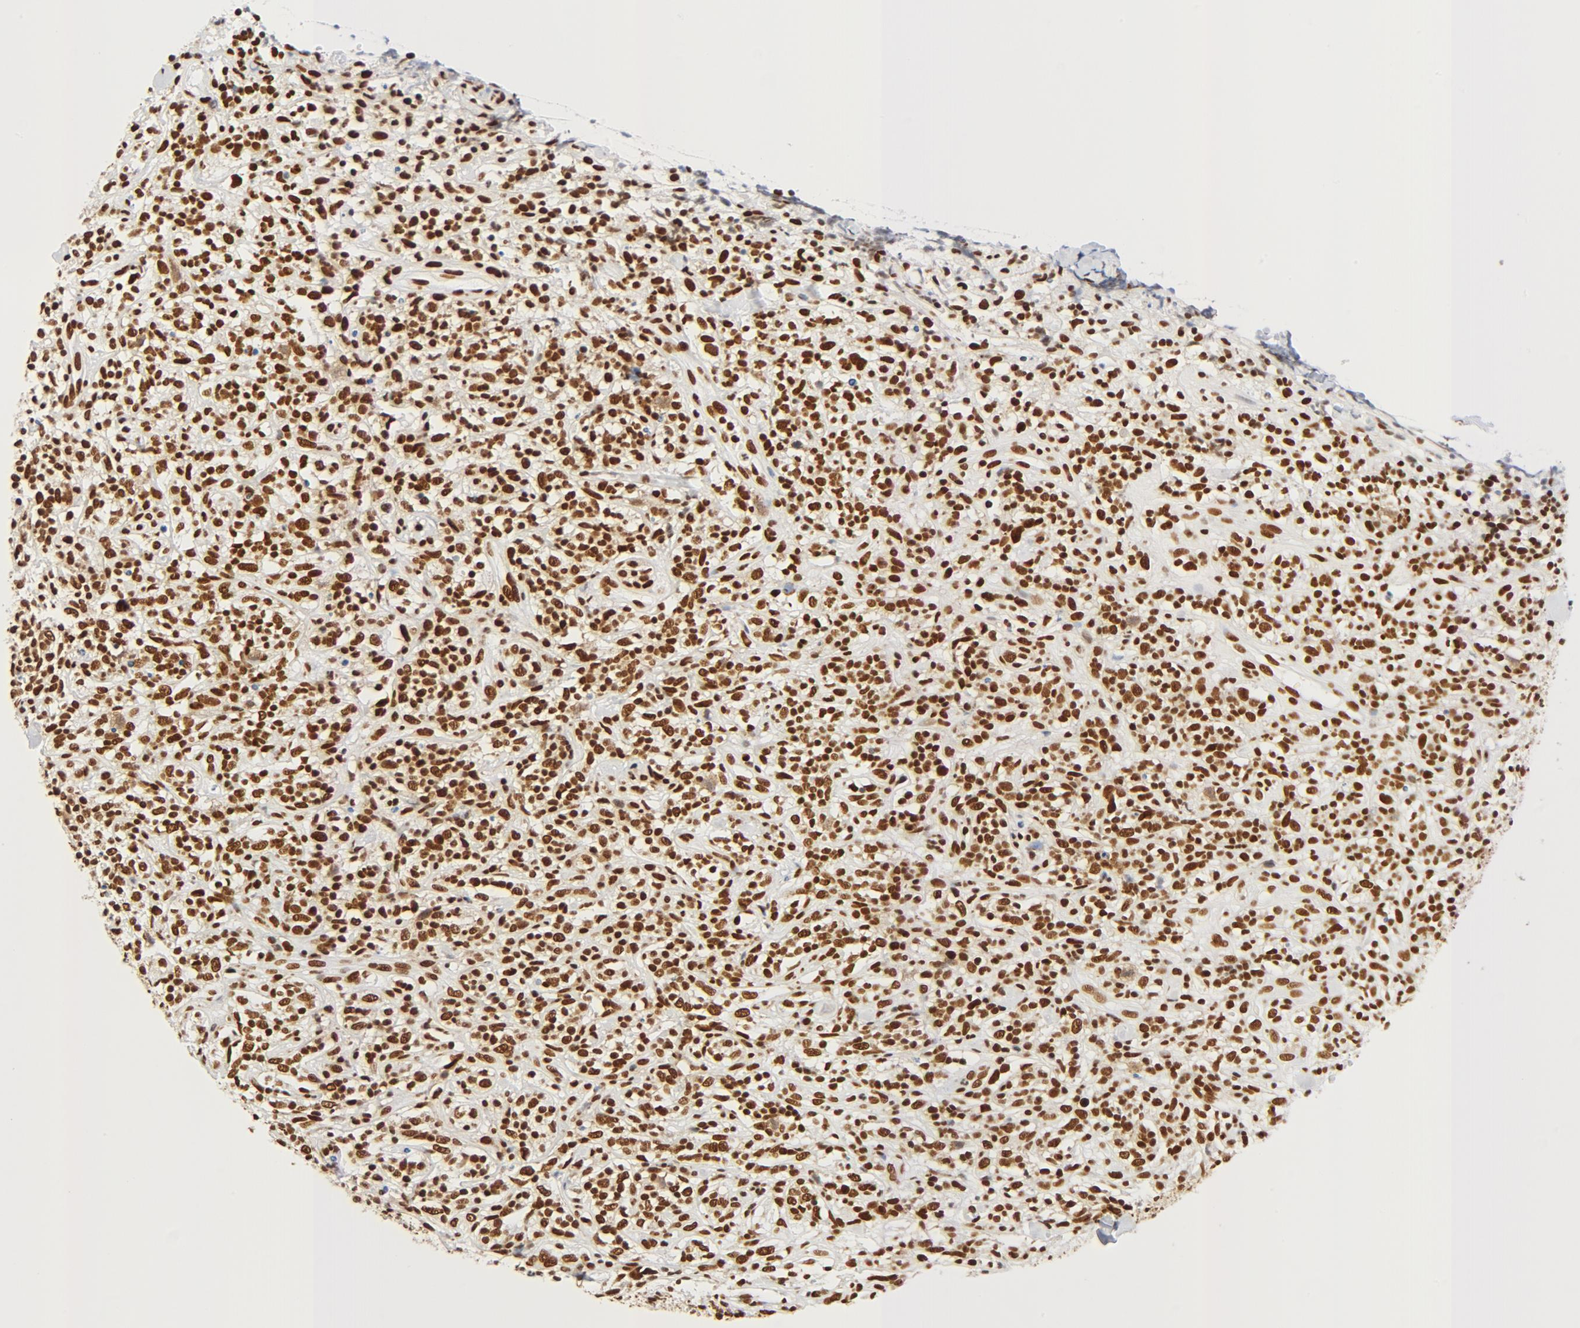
{"staining": {"intensity": "strong", "quantity": ">75%", "location": "nuclear"}, "tissue": "lymphoma", "cell_type": "Tumor cells", "image_type": "cancer", "snomed": [{"axis": "morphology", "description": "Malignant lymphoma, non-Hodgkin's type, High grade"}, {"axis": "topography", "description": "Lymph node"}], "caption": "Malignant lymphoma, non-Hodgkin's type (high-grade) stained for a protein reveals strong nuclear positivity in tumor cells. Using DAB (3,3'-diaminobenzidine) (brown) and hematoxylin (blue) stains, captured at high magnification using brightfield microscopy.", "gene": "CTBP1", "patient": {"sex": "female", "age": 73}}